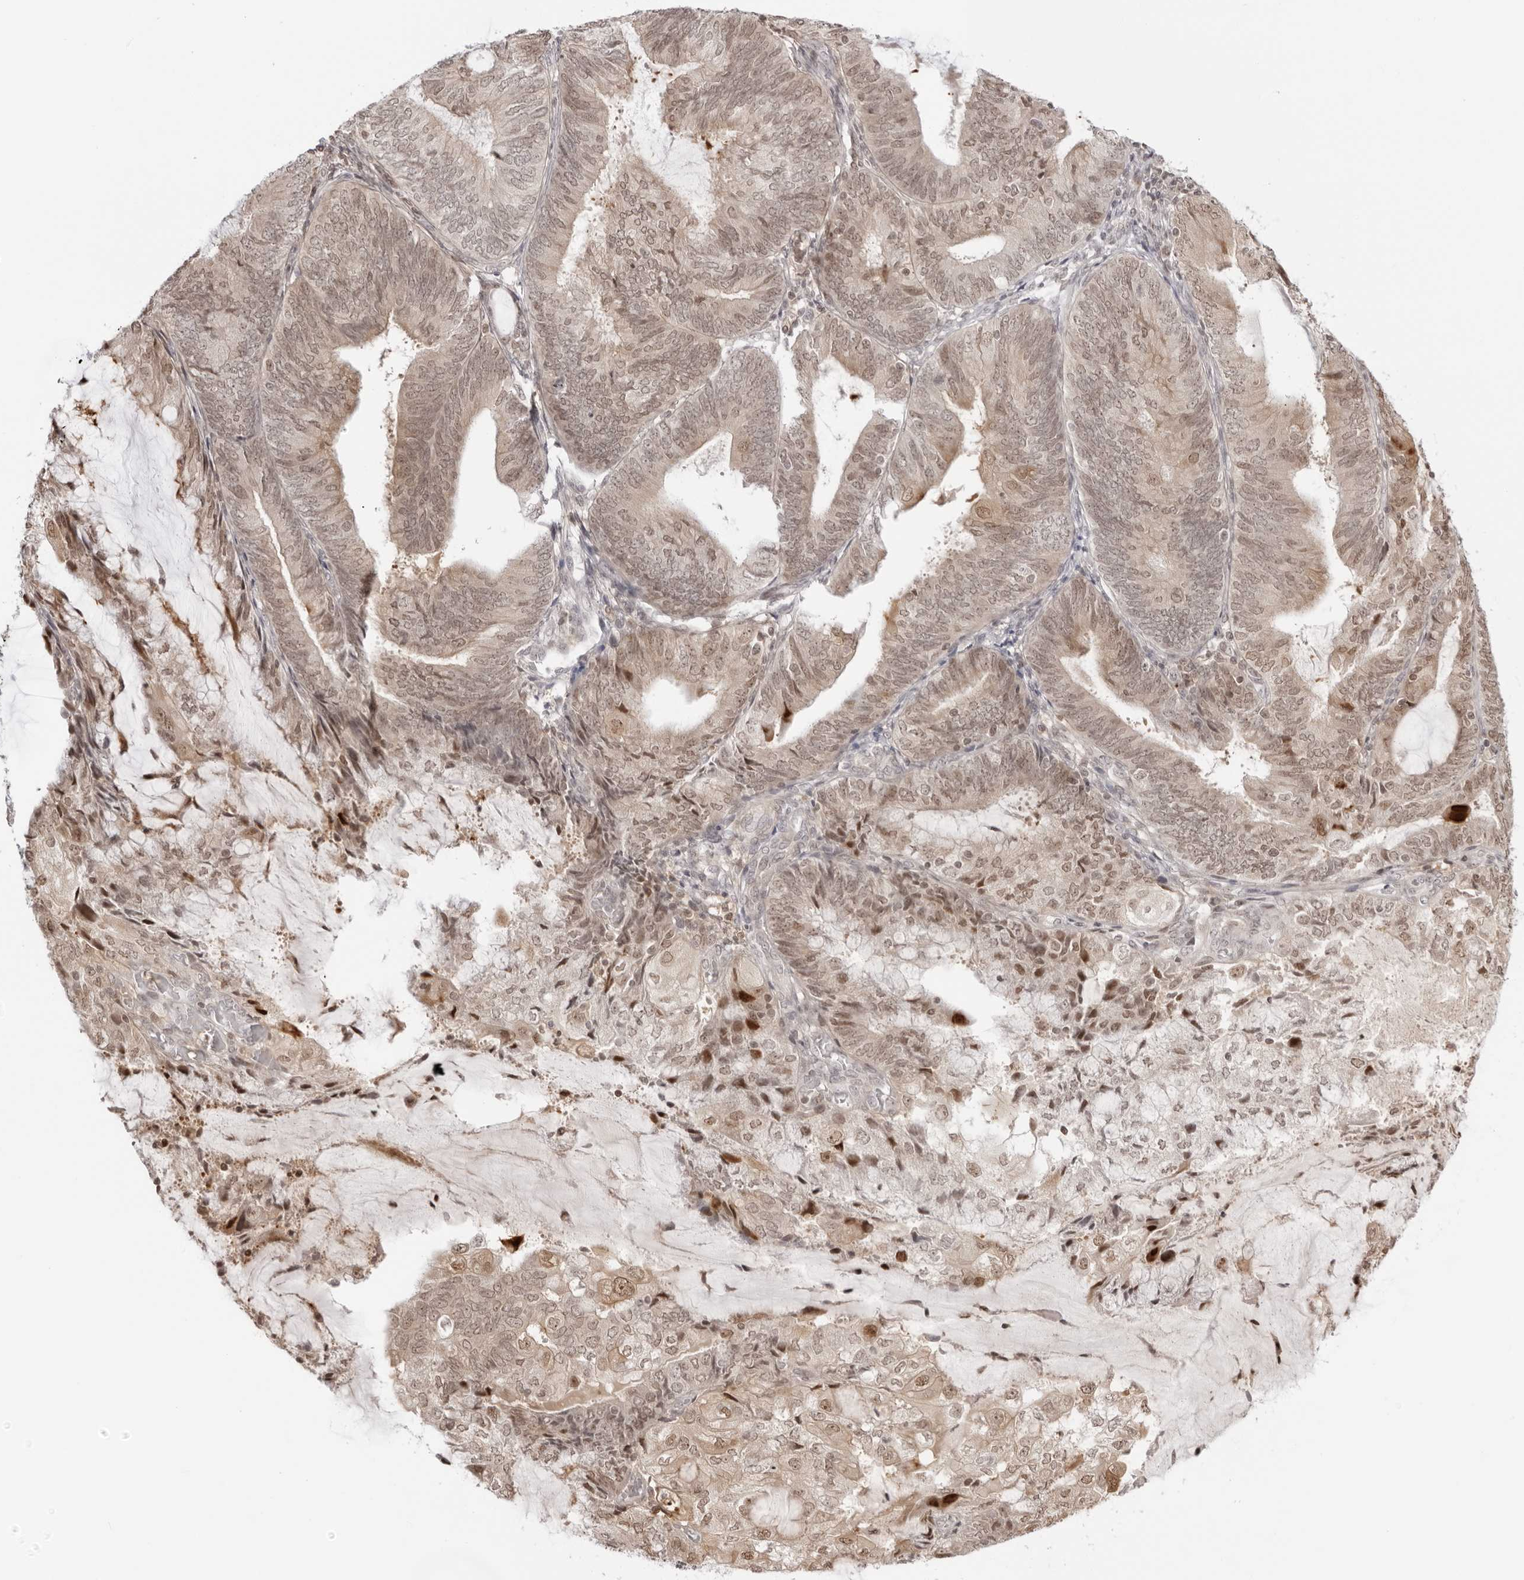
{"staining": {"intensity": "moderate", "quantity": "<25%", "location": "nuclear"}, "tissue": "endometrial cancer", "cell_type": "Tumor cells", "image_type": "cancer", "snomed": [{"axis": "morphology", "description": "Adenocarcinoma, NOS"}, {"axis": "topography", "description": "Endometrium"}], "caption": "DAB immunohistochemical staining of human adenocarcinoma (endometrial) displays moderate nuclear protein positivity in about <25% of tumor cells.", "gene": "RNF146", "patient": {"sex": "female", "age": 81}}